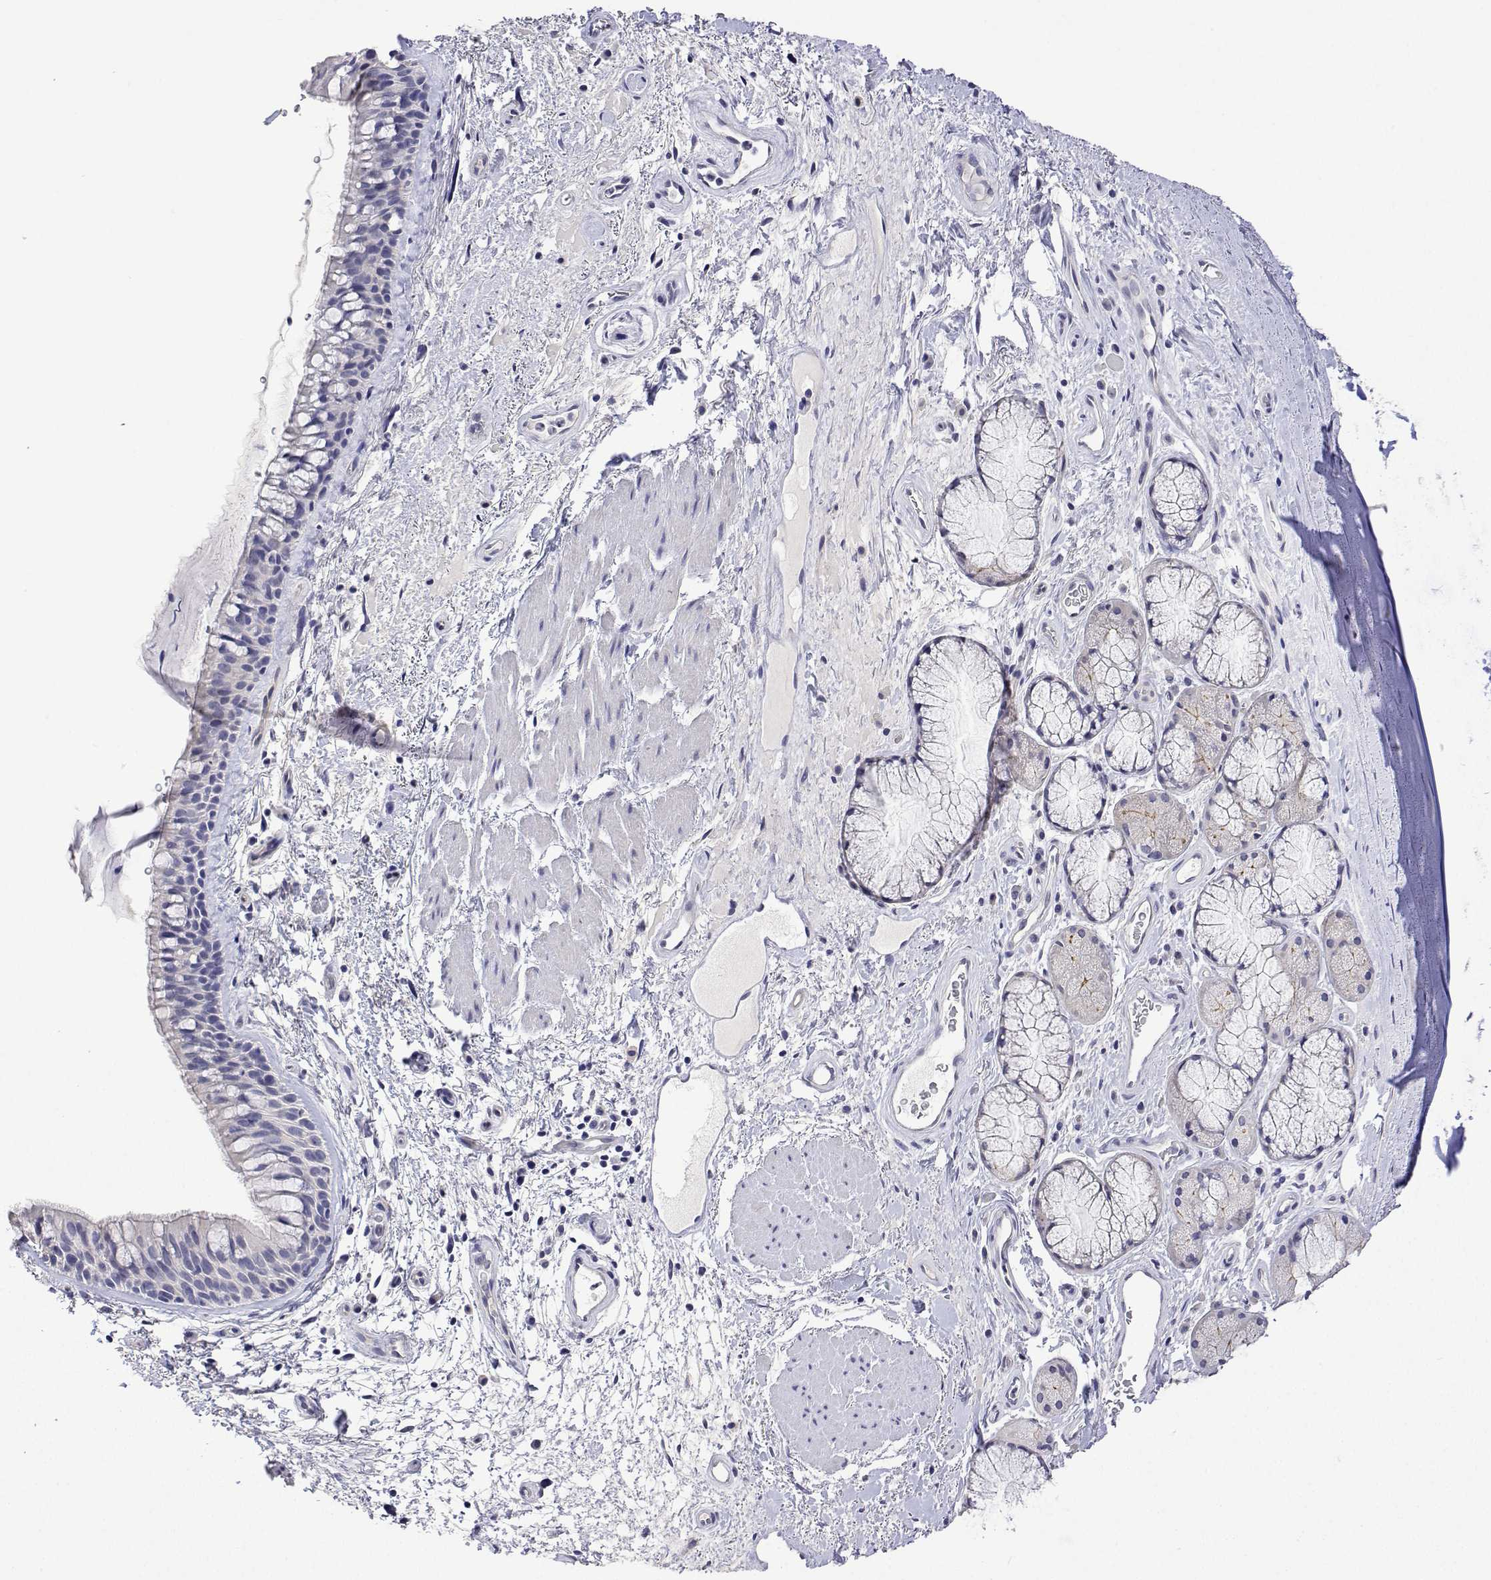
{"staining": {"intensity": "negative", "quantity": "none", "location": "none"}, "tissue": "bronchus", "cell_type": "Respiratory epithelial cells", "image_type": "normal", "snomed": [{"axis": "morphology", "description": "Normal tissue, NOS"}, {"axis": "topography", "description": "Bronchus"}], "caption": "Human bronchus stained for a protein using IHC shows no staining in respiratory epithelial cells.", "gene": "PLCB1", "patient": {"sex": "male", "age": 48}}